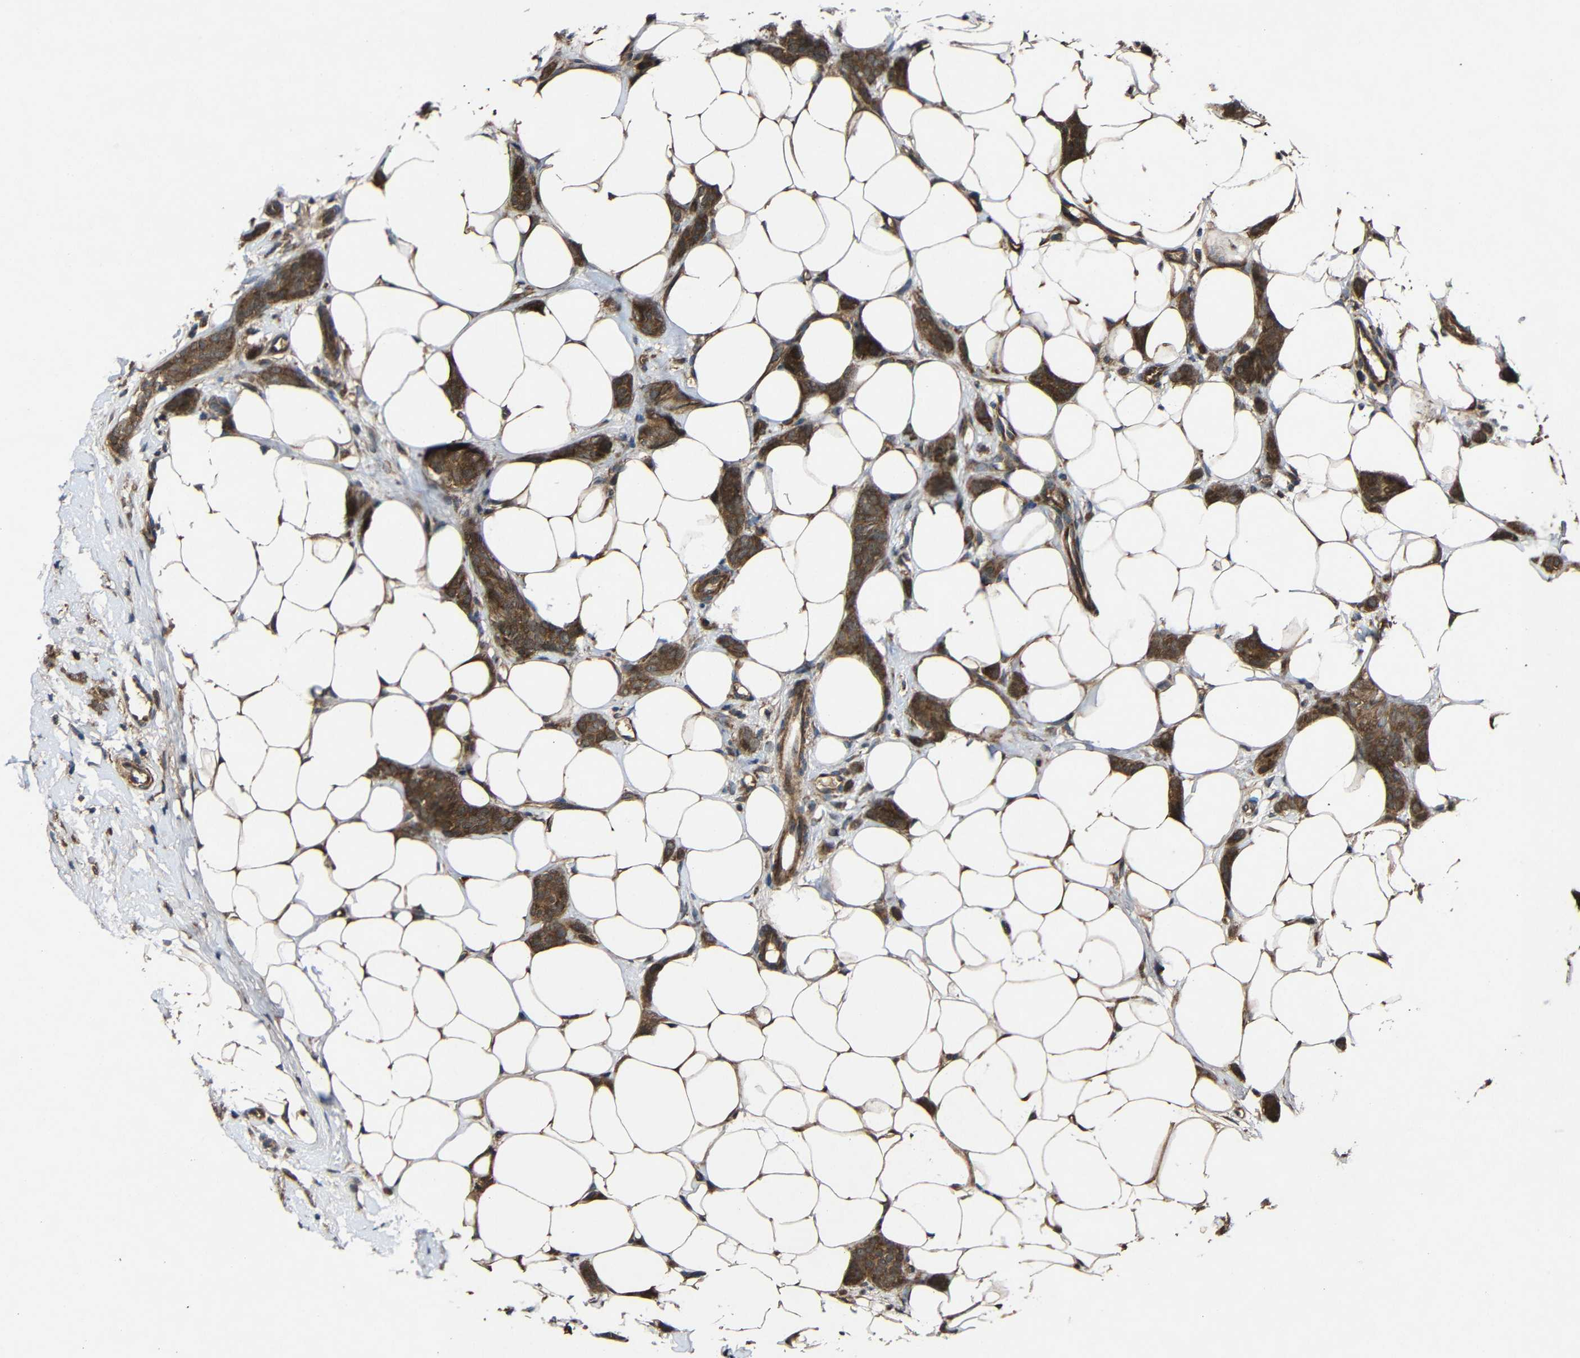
{"staining": {"intensity": "strong", "quantity": ">75%", "location": "cytoplasmic/membranous"}, "tissue": "breast cancer", "cell_type": "Tumor cells", "image_type": "cancer", "snomed": [{"axis": "morphology", "description": "Lobular carcinoma"}, {"axis": "topography", "description": "Skin"}, {"axis": "topography", "description": "Breast"}], "caption": "Protein expression analysis of human lobular carcinoma (breast) reveals strong cytoplasmic/membranous expression in approximately >75% of tumor cells. The staining was performed using DAB to visualize the protein expression in brown, while the nuclei were stained in blue with hematoxylin (Magnification: 20x).", "gene": "C1GALT1", "patient": {"sex": "female", "age": 46}}